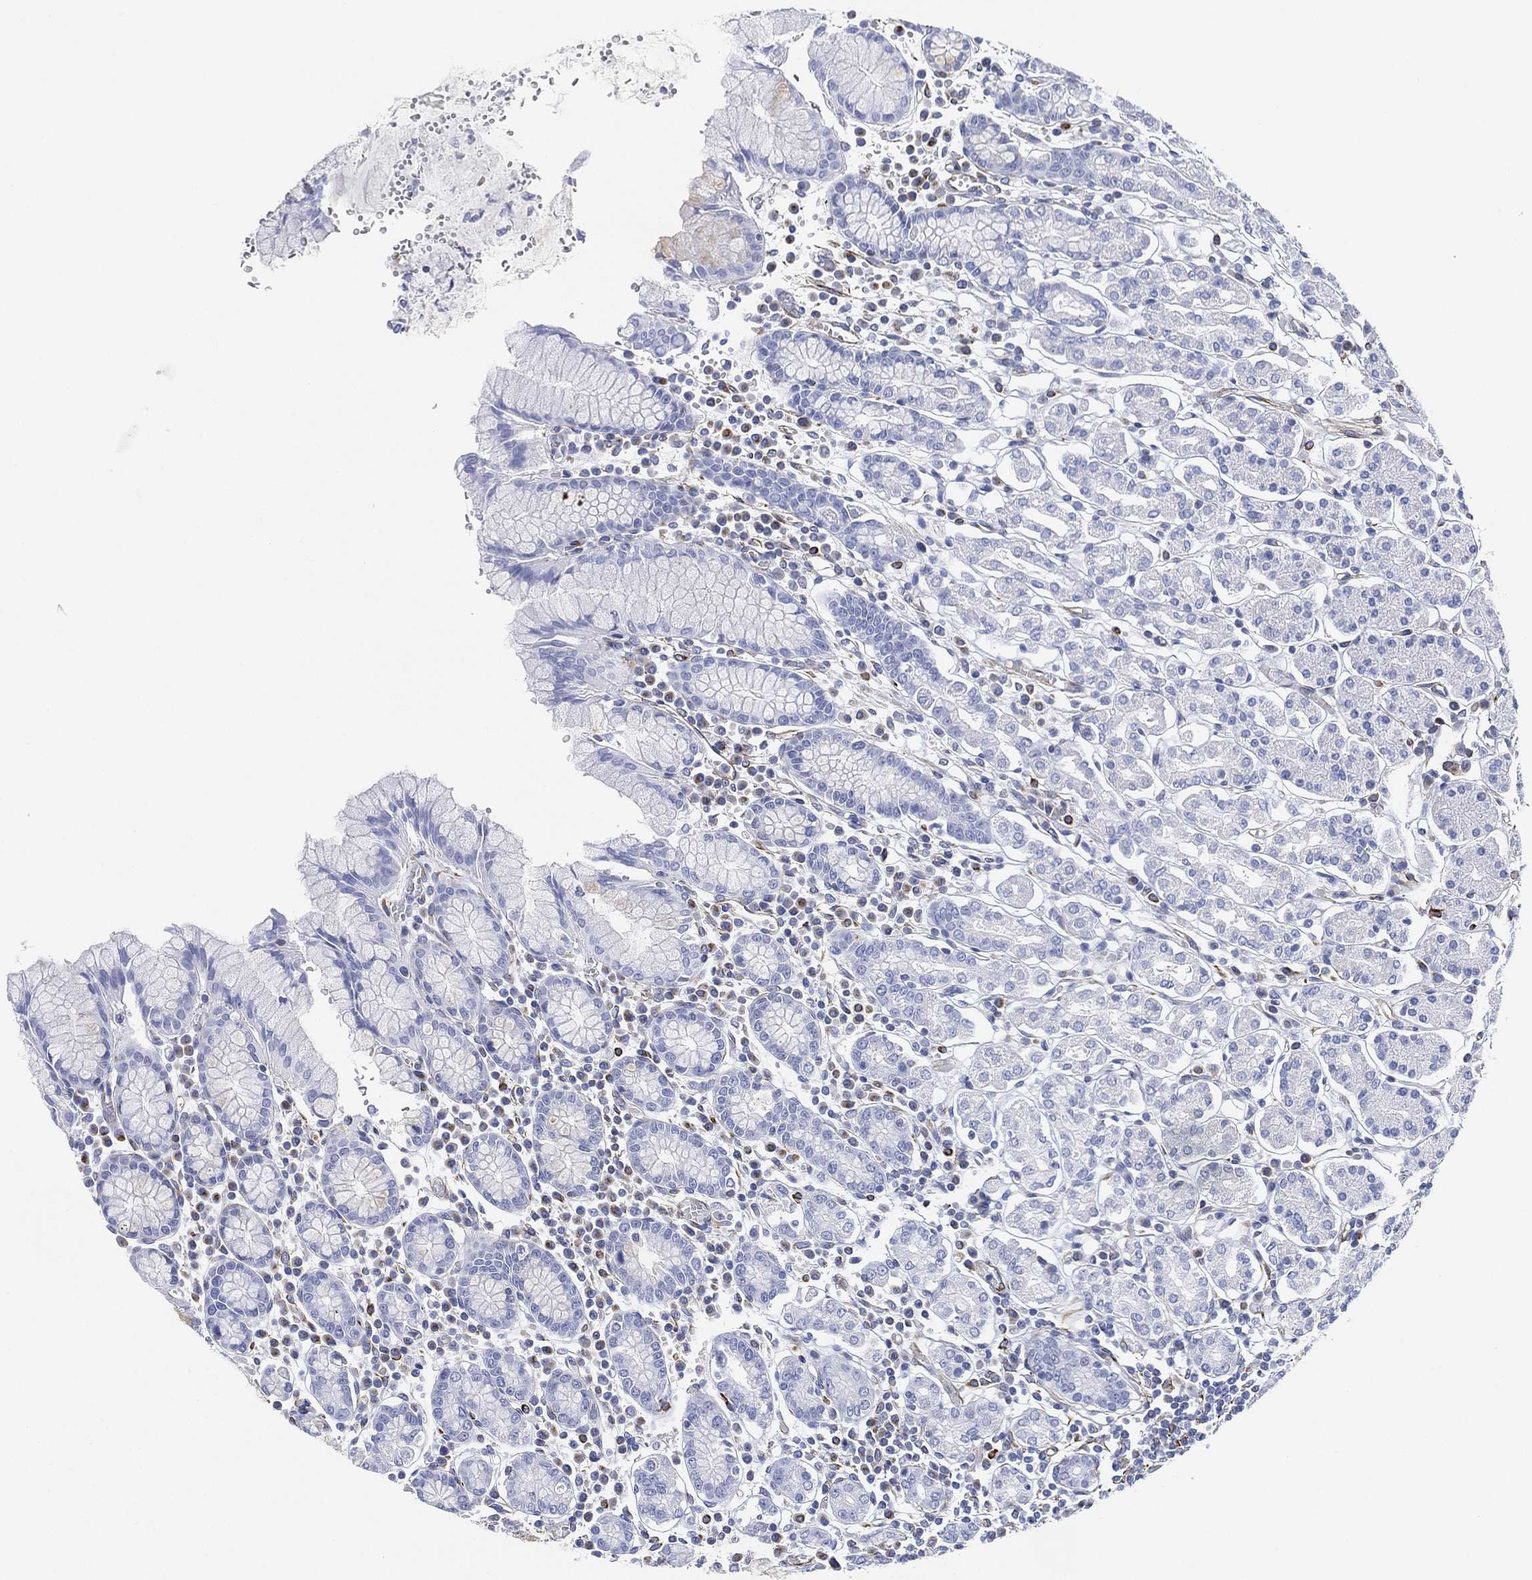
{"staining": {"intensity": "negative", "quantity": "none", "location": "none"}, "tissue": "stomach", "cell_type": "Glandular cells", "image_type": "normal", "snomed": [{"axis": "morphology", "description": "Normal tissue, NOS"}, {"axis": "topography", "description": "Stomach, upper"}, {"axis": "topography", "description": "Stomach"}], "caption": "The image demonstrates no significant staining in glandular cells of stomach. The staining is performed using DAB (3,3'-diaminobenzidine) brown chromogen with nuclei counter-stained in using hematoxylin.", "gene": "PSKH2", "patient": {"sex": "male", "age": 62}}